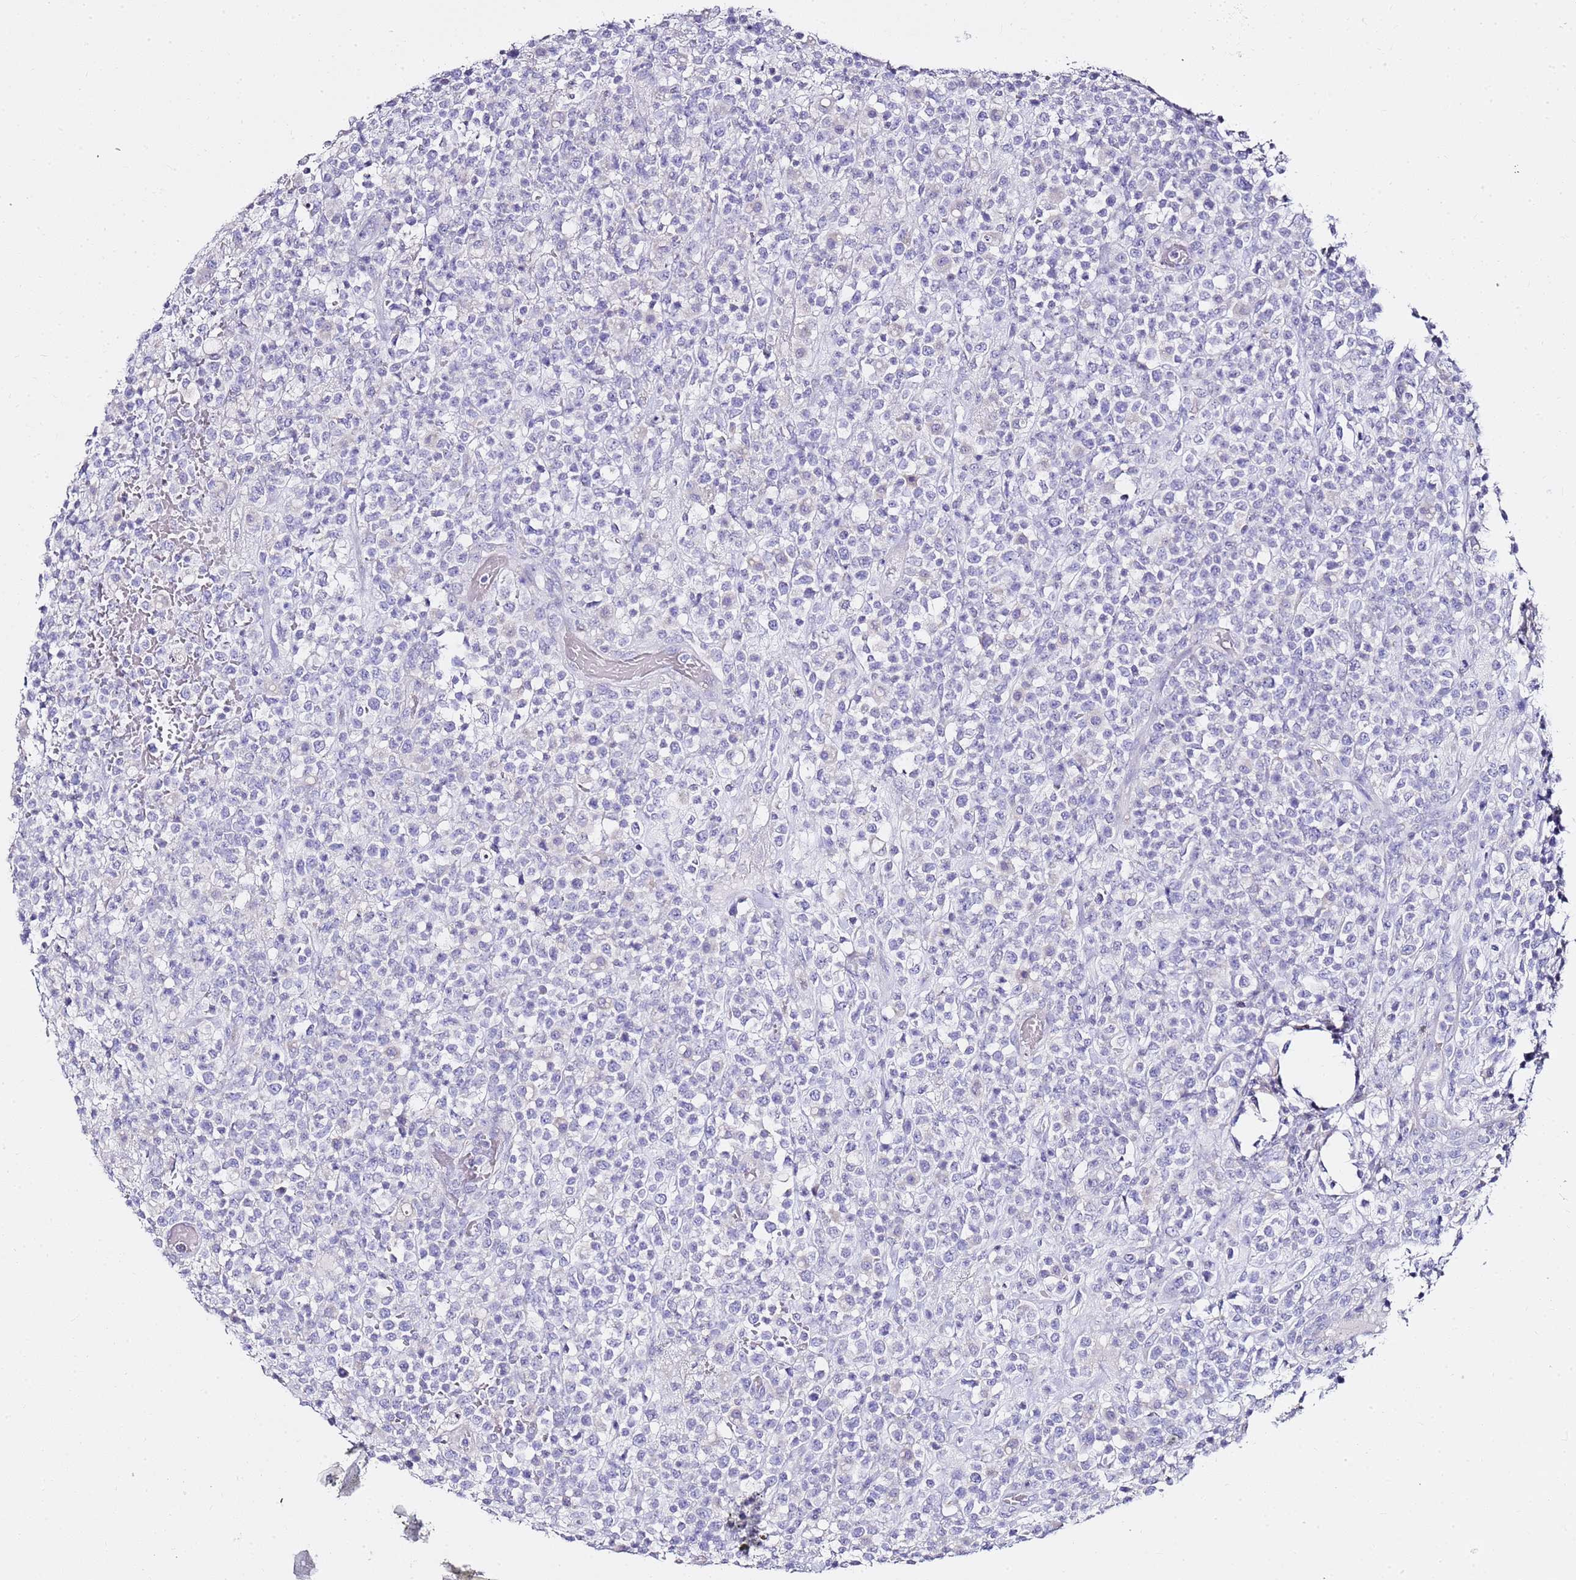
{"staining": {"intensity": "negative", "quantity": "none", "location": "none"}, "tissue": "lymphoma", "cell_type": "Tumor cells", "image_type": "cancer", "snomed": [{"axis": "morphology", "description": "Malignant lymphoma, non-Hodgkin's type, High grade"}, {"axis": "topography", "description": "Colon"}], "caption": "Tumor cells show no significant positivity in high-grade malignant lymphoma, non-Hodgkin's type. (DAB immunohistochemistry visualized using brightfield microscopy, high magnification).", "gene": "MYBPC3", "patient": {"sex": "female", "age": 53}}